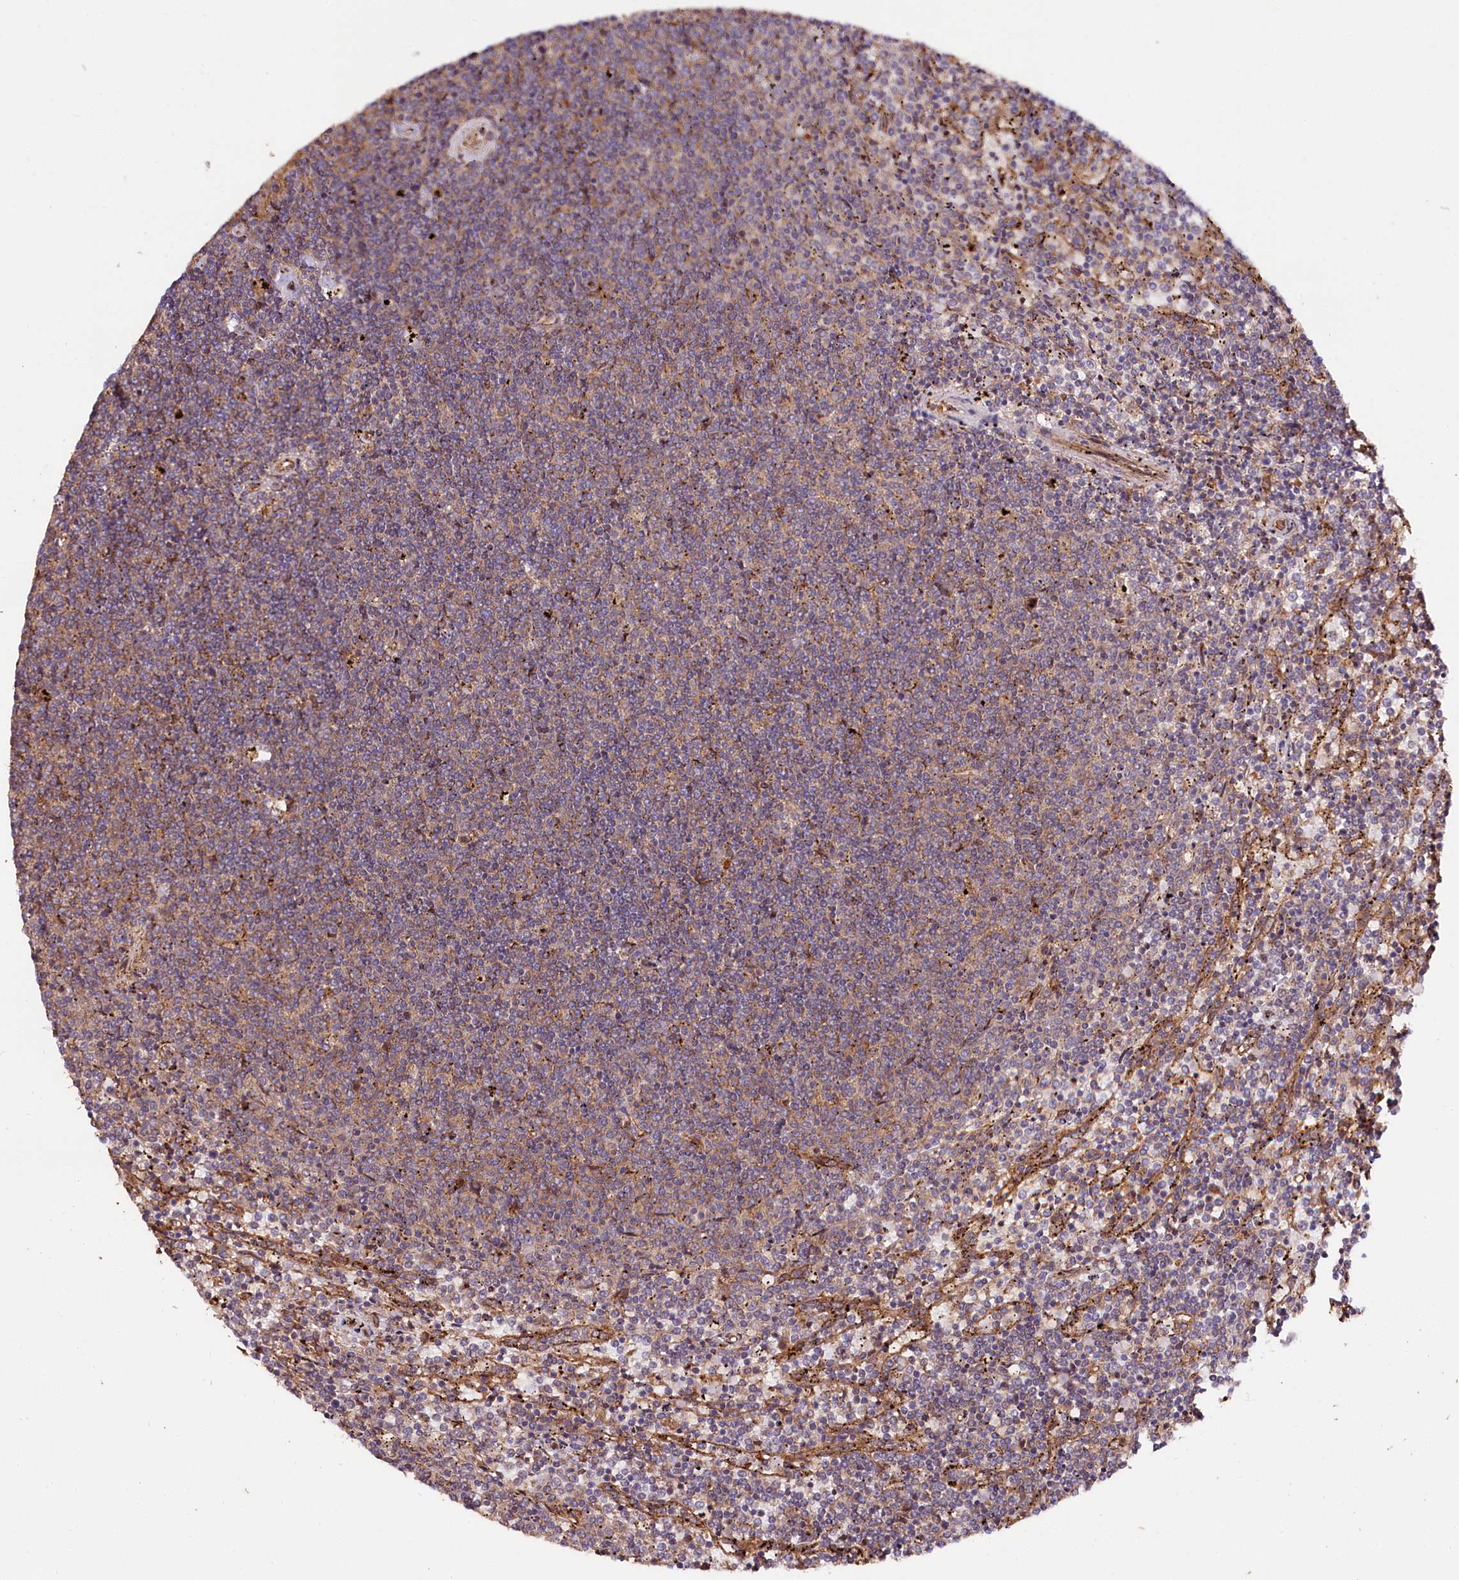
{"staining": {"intensity": "weak", "quantity": "25%-75%", "location": "cytoplasmic/membranous"}, "tissue": "lymphoma", "cell_type": "Tumor cells", "image_type": "cancer", "snomed": [{"axis": "morphology", "description": "Malignant lymphoma, non-Hodgkin's type, Low grade"}, {"axis": "topography", "description": "Spleen"}], "caption": "Immunohistochemistry (IHC) staining of lymphoma, which shows low levels of weak cytoplasmic/membranous expression in approximately 25%-75% of tumor cells indicating weak cytoplasmic/membranous protein expression. The staining was performed using DAB (3,3'-diaminobenzidine) (brown) for protein detection and nuclei were counterstained in hematoxylin (blue).", "gene": "CEP295", "patient": {"sex": "female", "age": 50}}